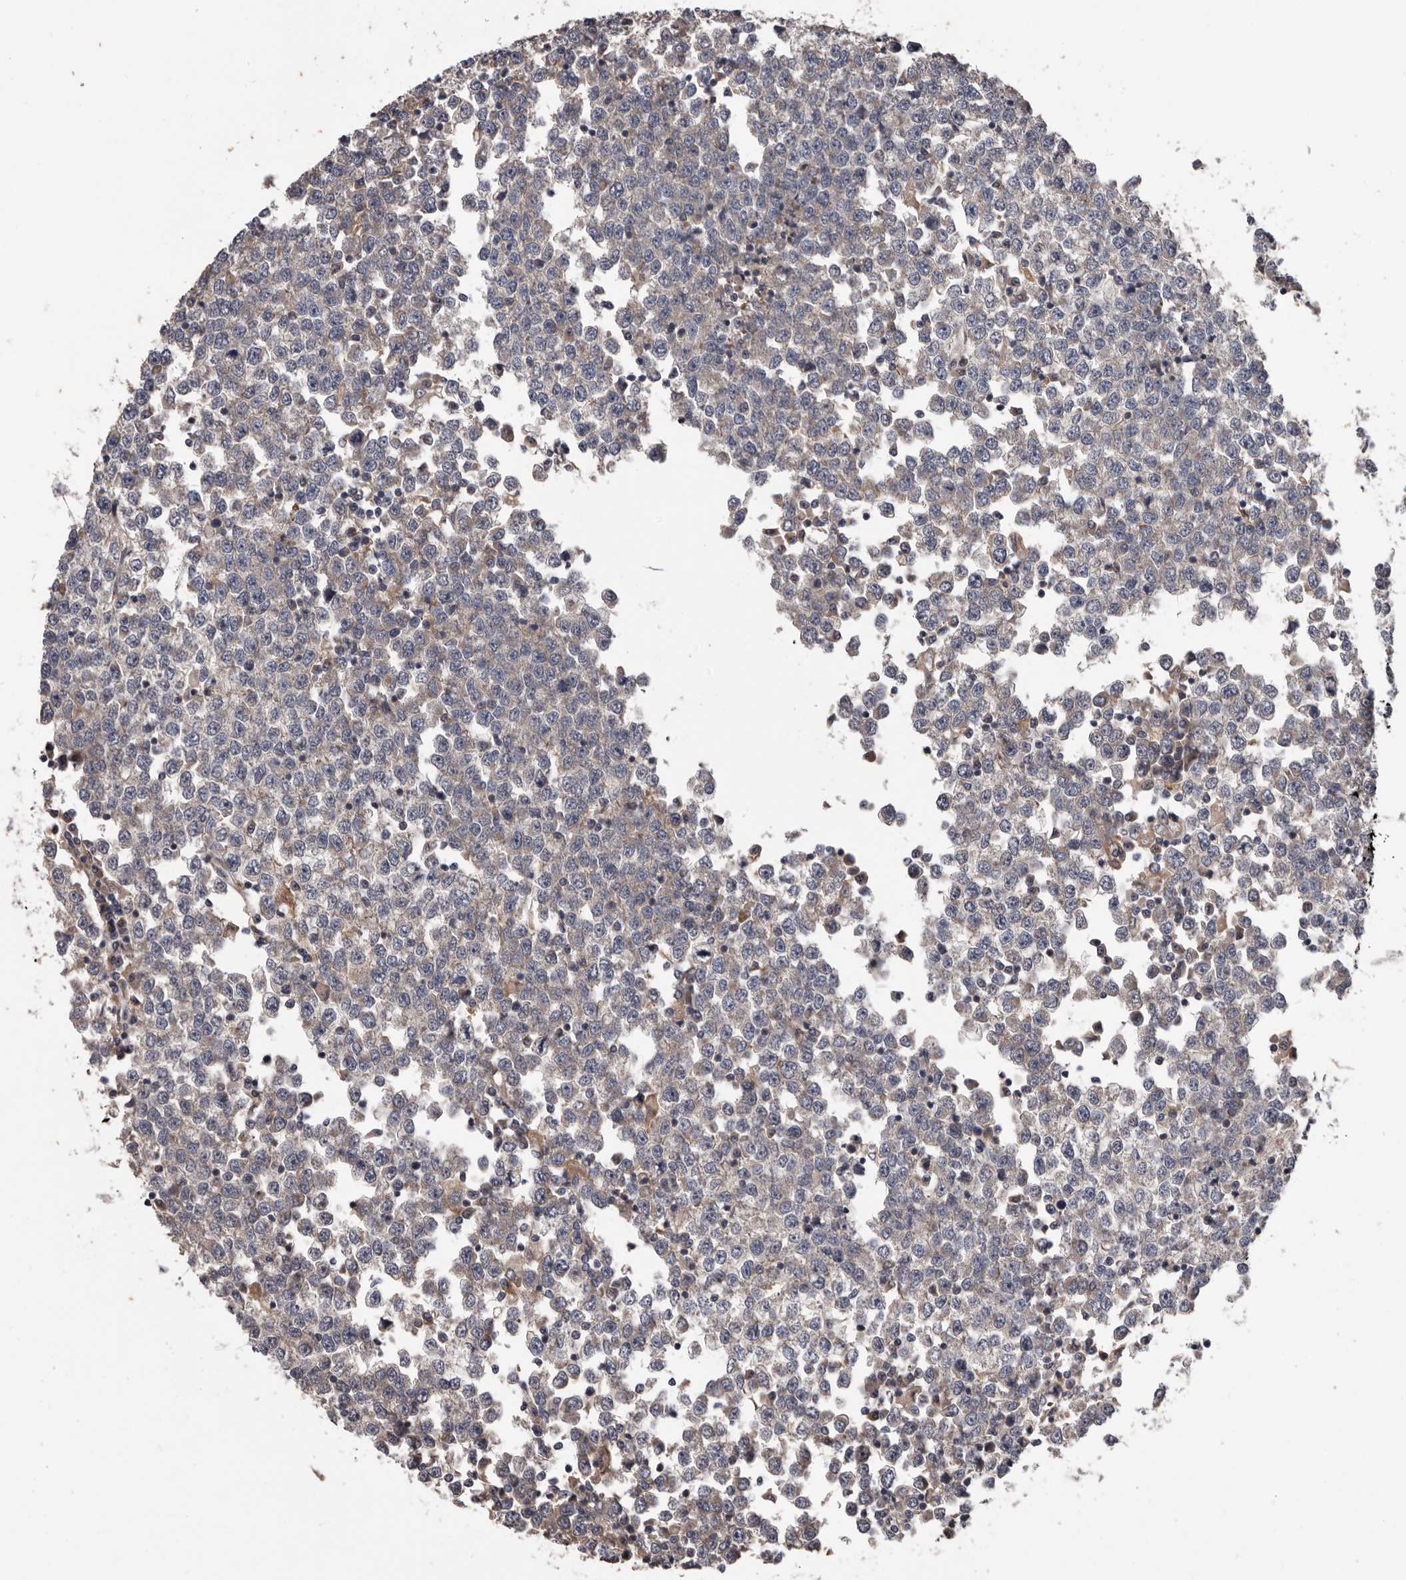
{"staining": {"intensity": "moderate", "quantity": "25%-75%", "location": "cytoplasmic/membranous"}, "tissue": "testis cancer", "cell_type": "Tumor cells", "image_type": "cancer", "snomed": [{"axis": "morphology", "description": "Seminoma, NOS"}, {"axis": "topography", "description": "Testis"}], "caption": "Immunohistochemistry (IHC) of seminoma (testis) displays medium levels of moderate cytoplasmic/membranous staining in approximately 25%-75% of tumor cells.", "gene": "PRKD1", "patient": {"sex": "male", "age": 65}}